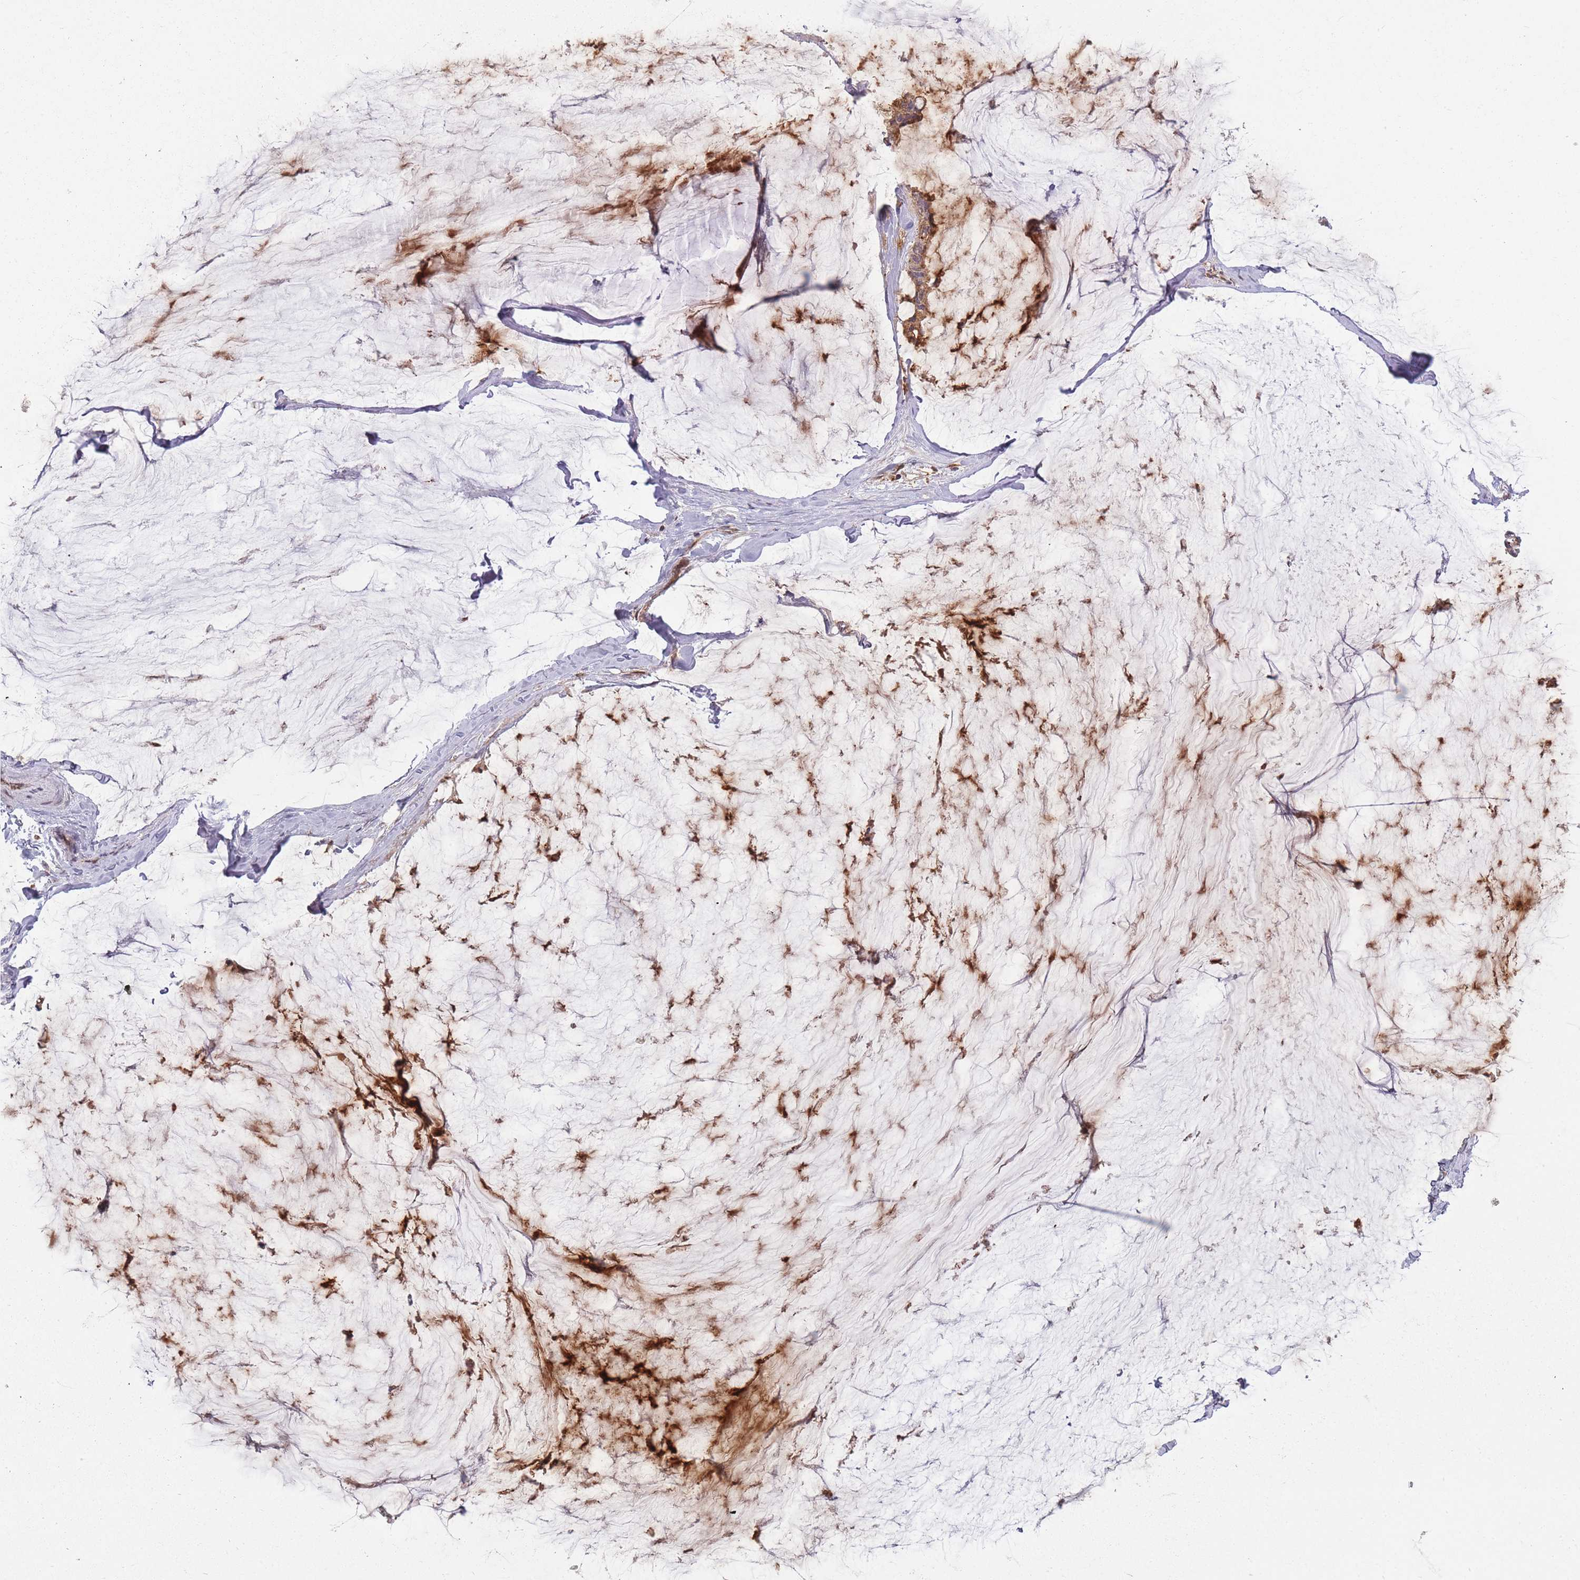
{"staining": {"intensity": "moderate", "quantity": "<25%", "location": "cytoplasmic/membranous"}, "tissue": "ovarian cancer", "cell_type": "Tumor cells", "image_type": "cancer", "snomed": [{"axis": "morphology", "description": "Cystadenocarcinoma, mucinous, NOS"}, {"axis": "topography", "description": "Ovary"}], "caption": "An immunohistochemistry micrograph of neoplastic tissue is shown. Protein staining in brown shows moderate cytoplasmic/membranous positivity in mucinous cystadenocarcinoma (ovarian) within tumor cells. (Brightfield microscopy of DAB IHC at high magnification).", "gene": "LGALS9", "patient": {"sex": "female", "age": 39}}